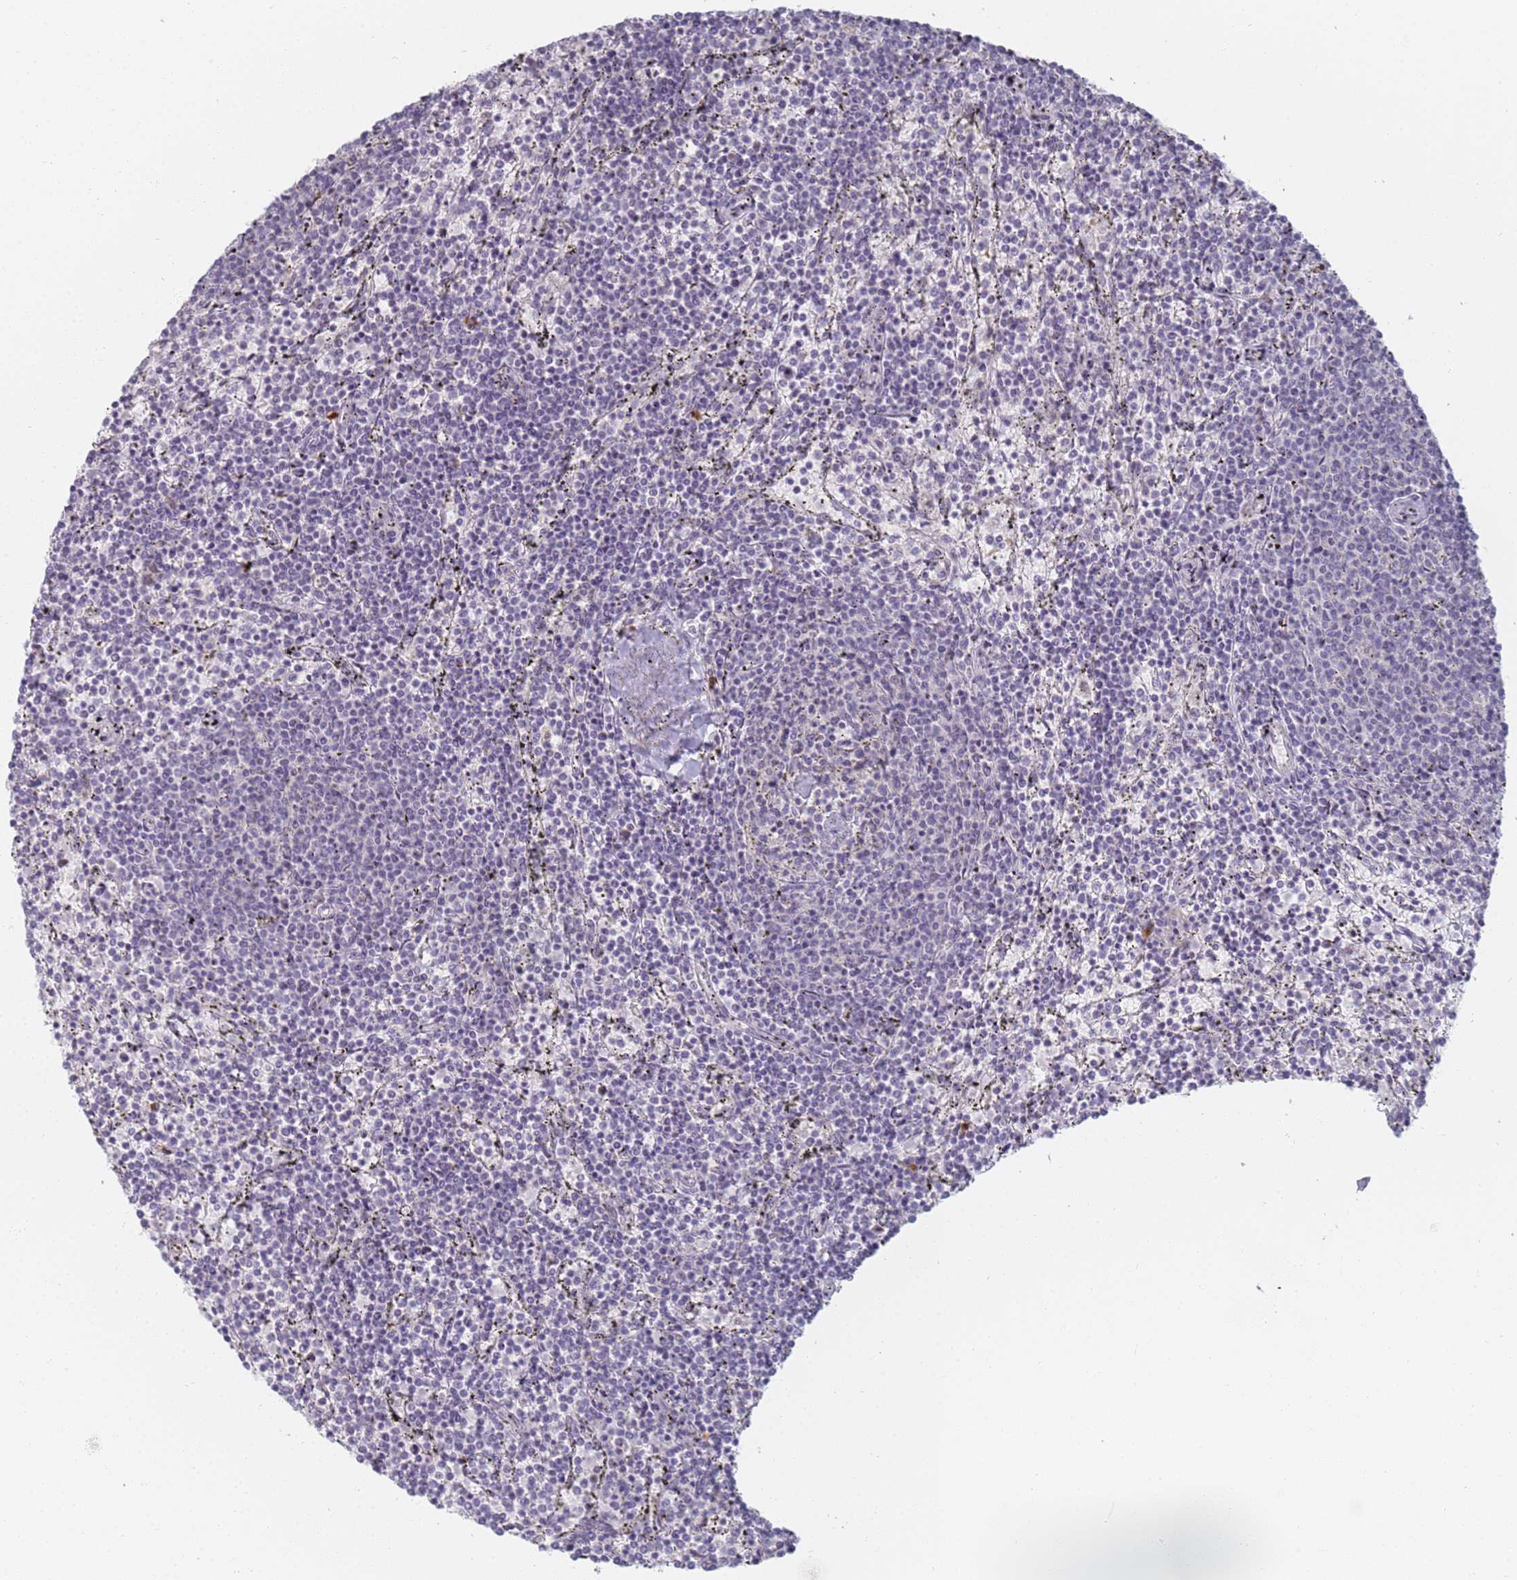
{"staining": {"intensity": "negative", "quantity": "none", "location": "none"}, "tissue": "lymphoma", "cell_type": "Tumor cells", "image_type": "cancer", "snomed": [{"axis": "morphology", "description": "Malignant lymphoma, non-Hodgkin's type, Low grade"}, {"axis": "topography", "description": "Spleen"}], "caption": "Immunohistochemical staining of human malignant lymphoma, non-Hodgkin's type (low-grade) demonstrates no significant positivity in tumor cells. (DAB (3,3'-diaminobenzidine) immunohistochemistry (IHC) with hematoxylin counter stain).", "gene": "SLC38A9", "patient": {"sex": "female", "age": 50}}